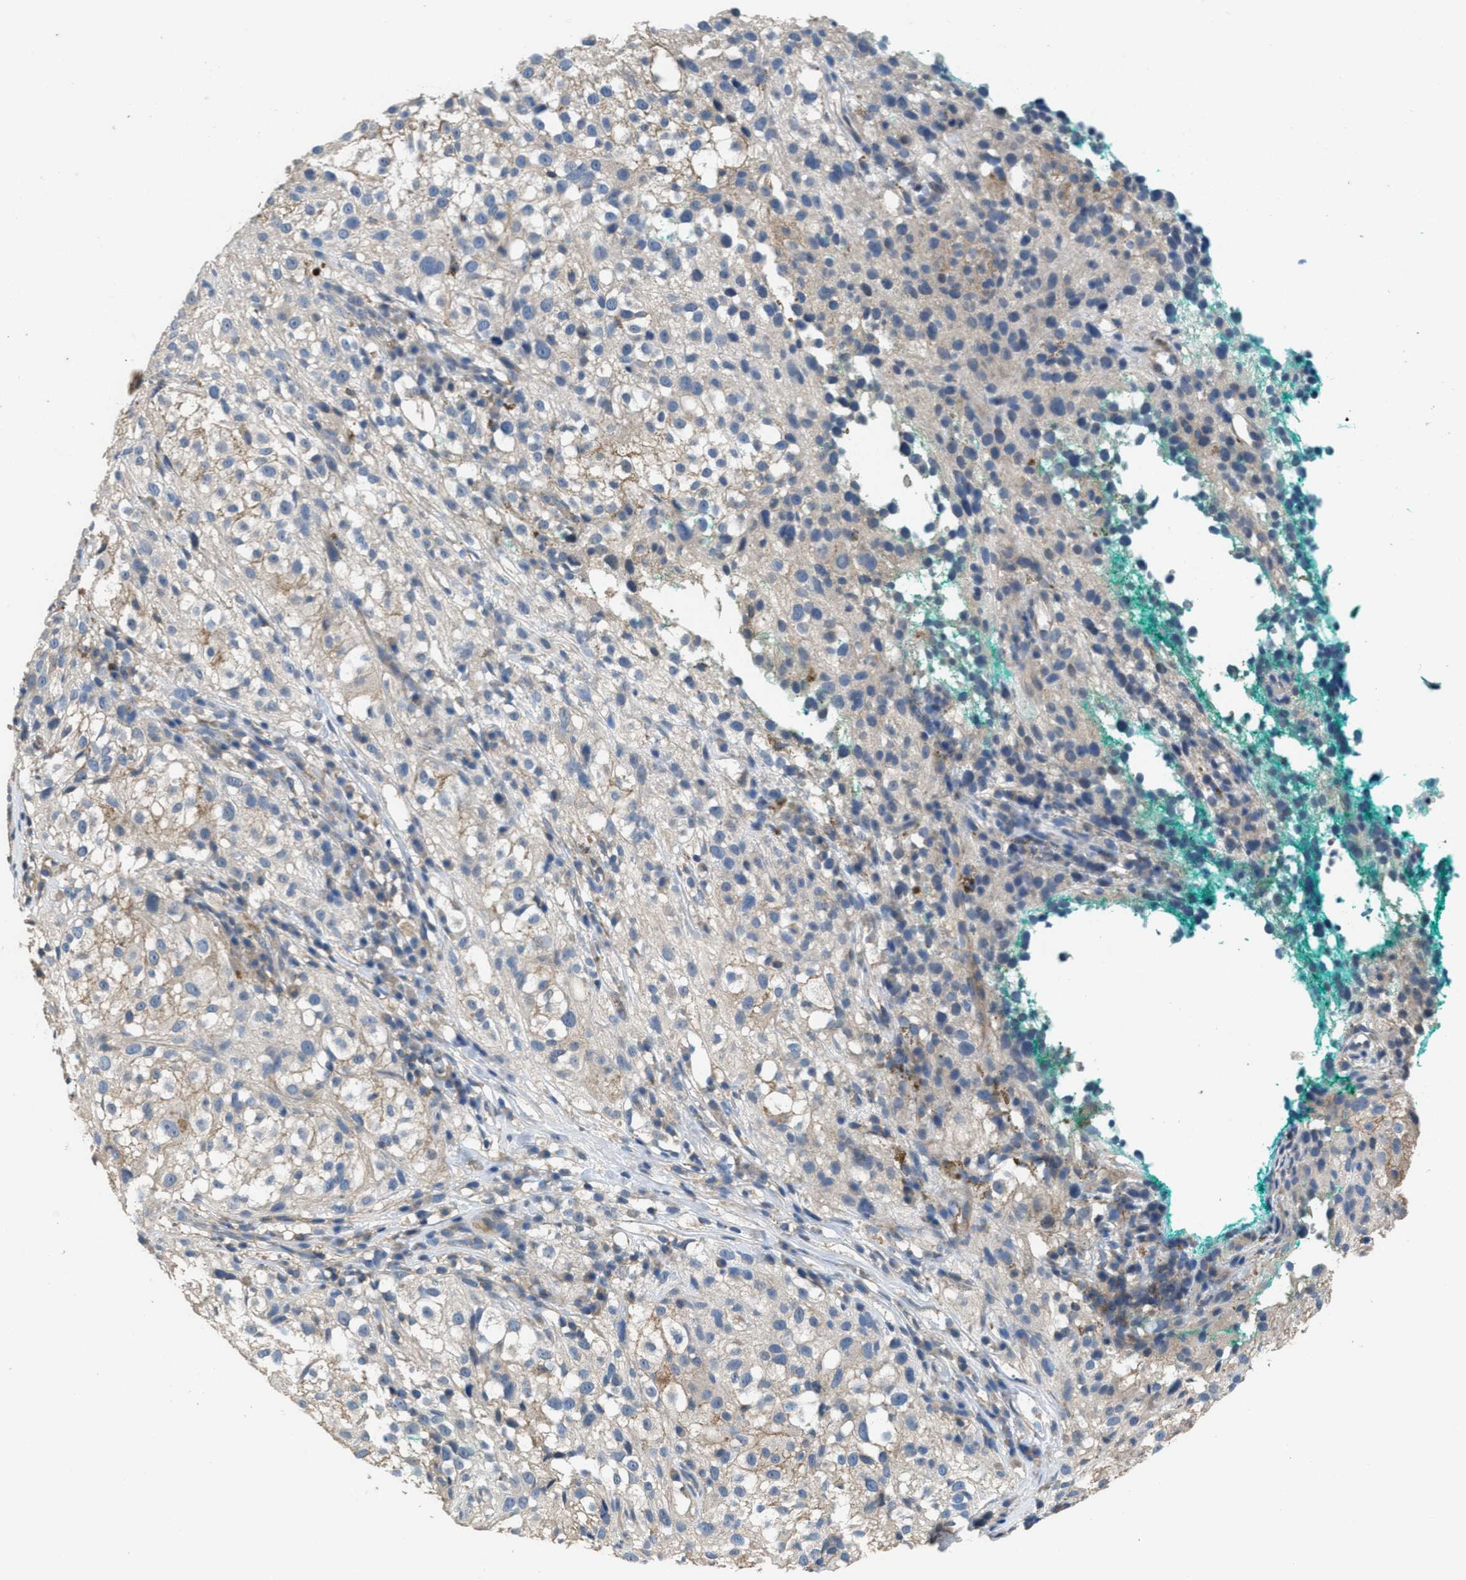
{"staining": {"intensity": "weak", "quantity": "<25%", "location": "cytoplasmic/membranous"}, "tissue": "melanoma", "cell_type": "Tumor cells", "image_type": "cancer", "snomed": [{"axis": "morphology", "description": "Necrosis, NOS"}, {"axis": "morphology", "description": "Malignant melanoma, NOS"}, {"axis": "topography", "description": "Skin"}], "caption": "The histopathology image reveals no significant positivity in tumor cells of malignant melanoma.", "gene": "DGKE", "patient": {"sex": "female", "age": 87}}